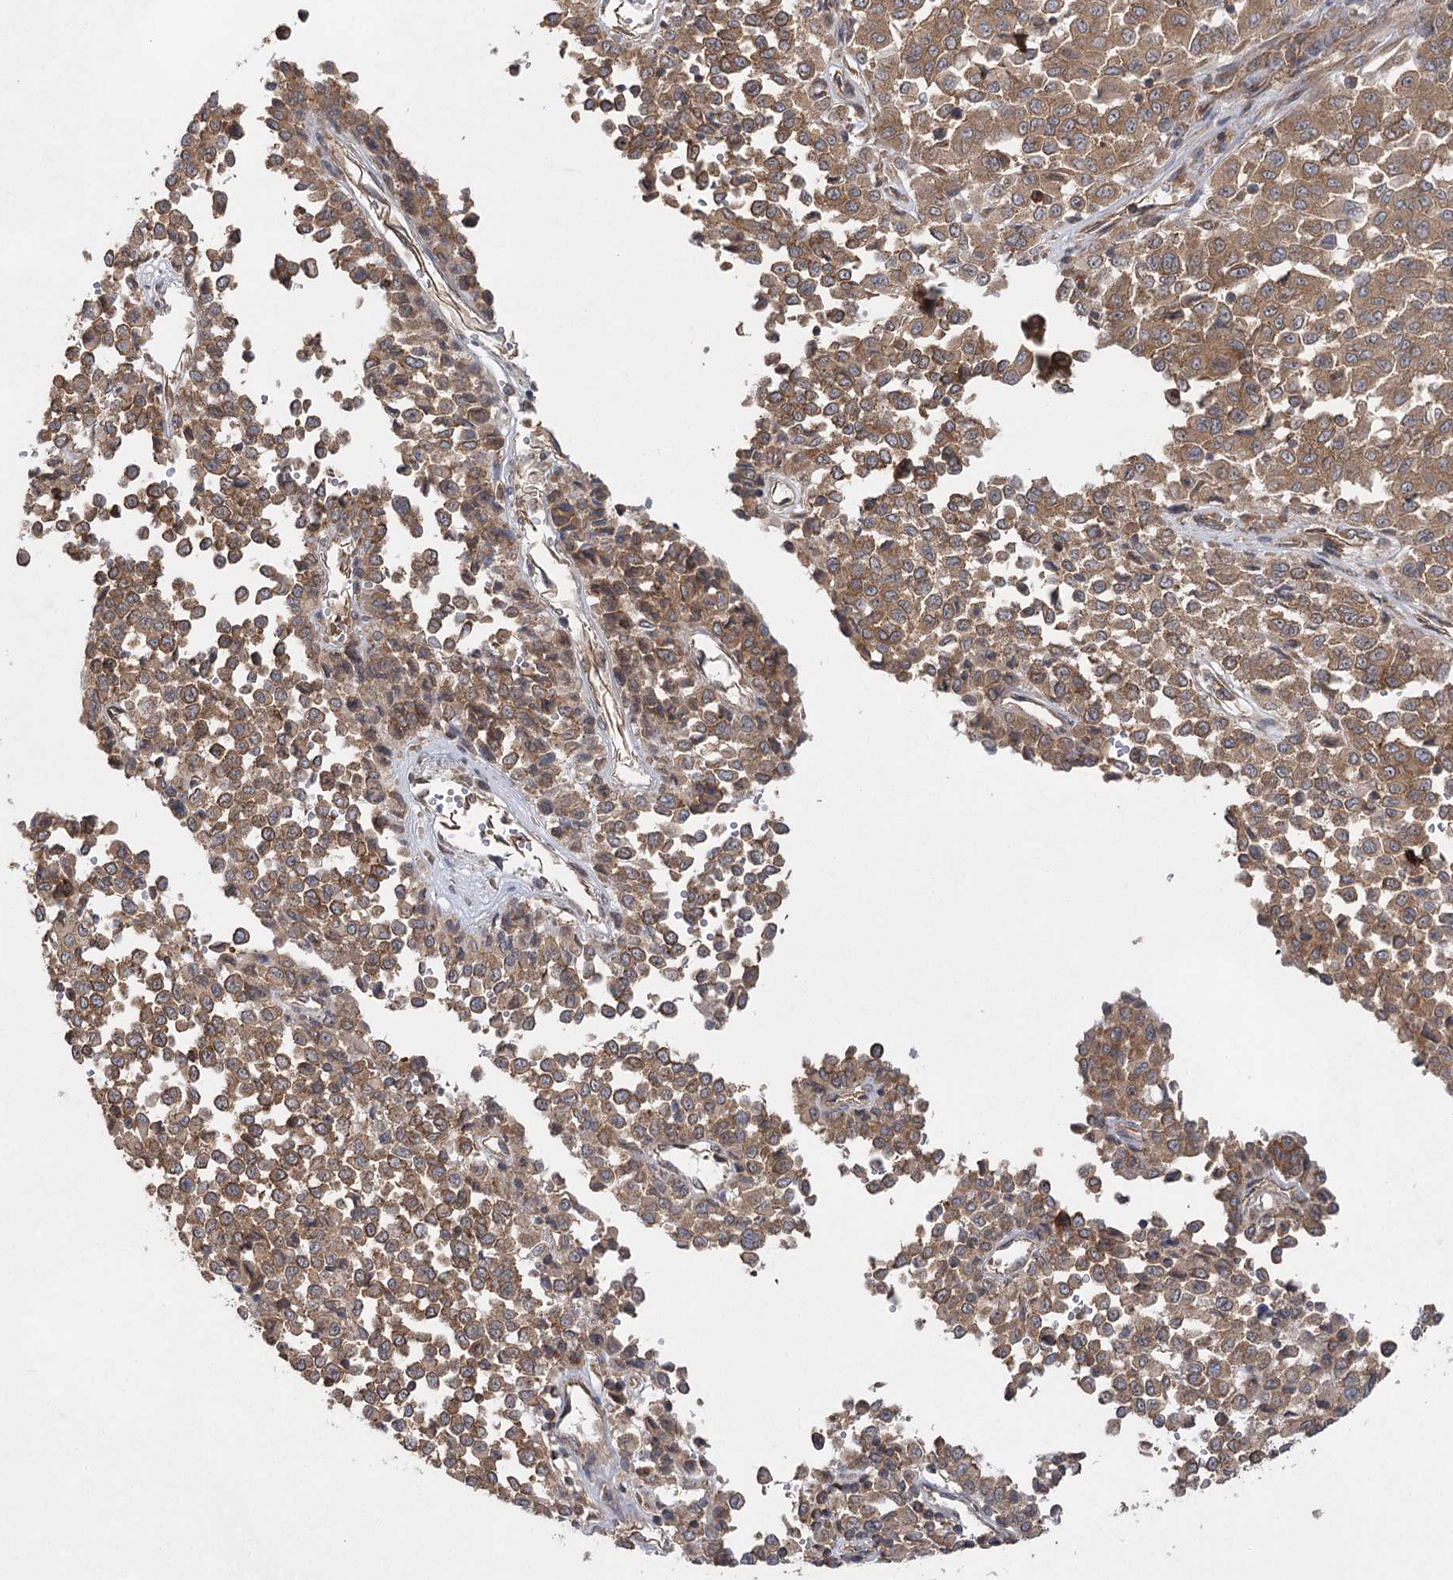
{"staining": {"intensity": "moderate", "quantity": ">75%", "location": "cytoplasmic/membranous"}, "tissue": "melanoma", "cell_type": "Tumor cells", "image_type": "cancer", "snomed": [{"axis": "morphology", "description": "Malignant melanoma, Metastatic site"}, {"axis": "topography", "description": "Pancreas"}], "caption": "About >75% of tumor cells in human malignant melanoma (metastatic site) demonstrate moderate cytoplasmic/membranous protein positivity as visualized by brown immunohistochemical staining.", "gene": "EIF3A", "patient": {"sex": "female", "age": 30}}